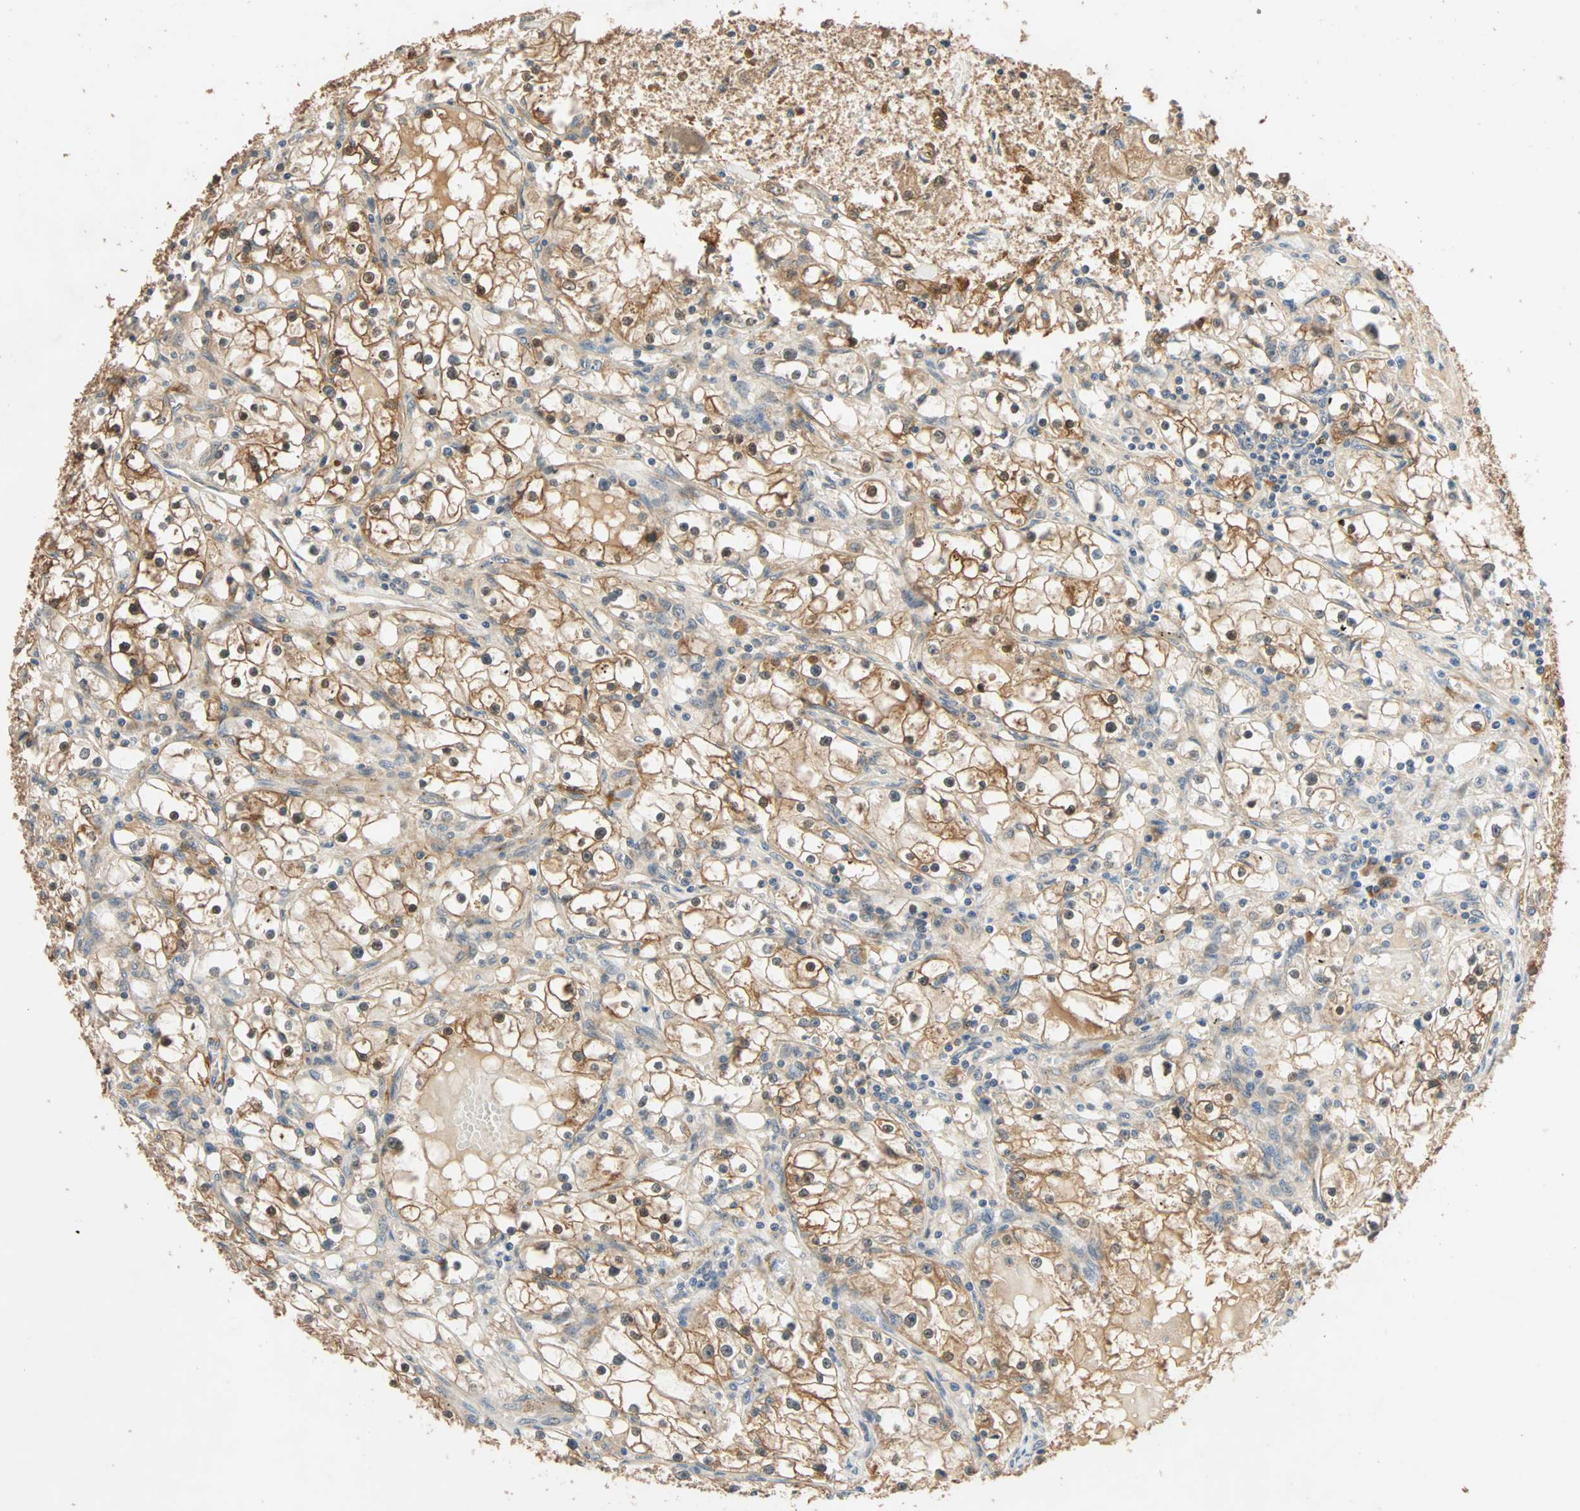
{"staining": {"intensity": "moderate", "quantity": "25%-75%", "location": "cytoplasmic/membranous"}, "tissue": "renal cancer", "cell_type": "Tumor cells", "image_type": "cancer", "snomed": [{"axis": "morphology", "description": "Adenocarcinoma, NOS"}, {"axis": "topography", "description": "Kidney"}], "caption": "Immunohistochemical staining of renal cancer (adenocarcinoma) shows medium levels of moderate cytoplasmic/membranous protein positivity in about 25%-75% of tumor cells.", "gene": "QSER1", "patient": {"sex": "male", "age": 56}}